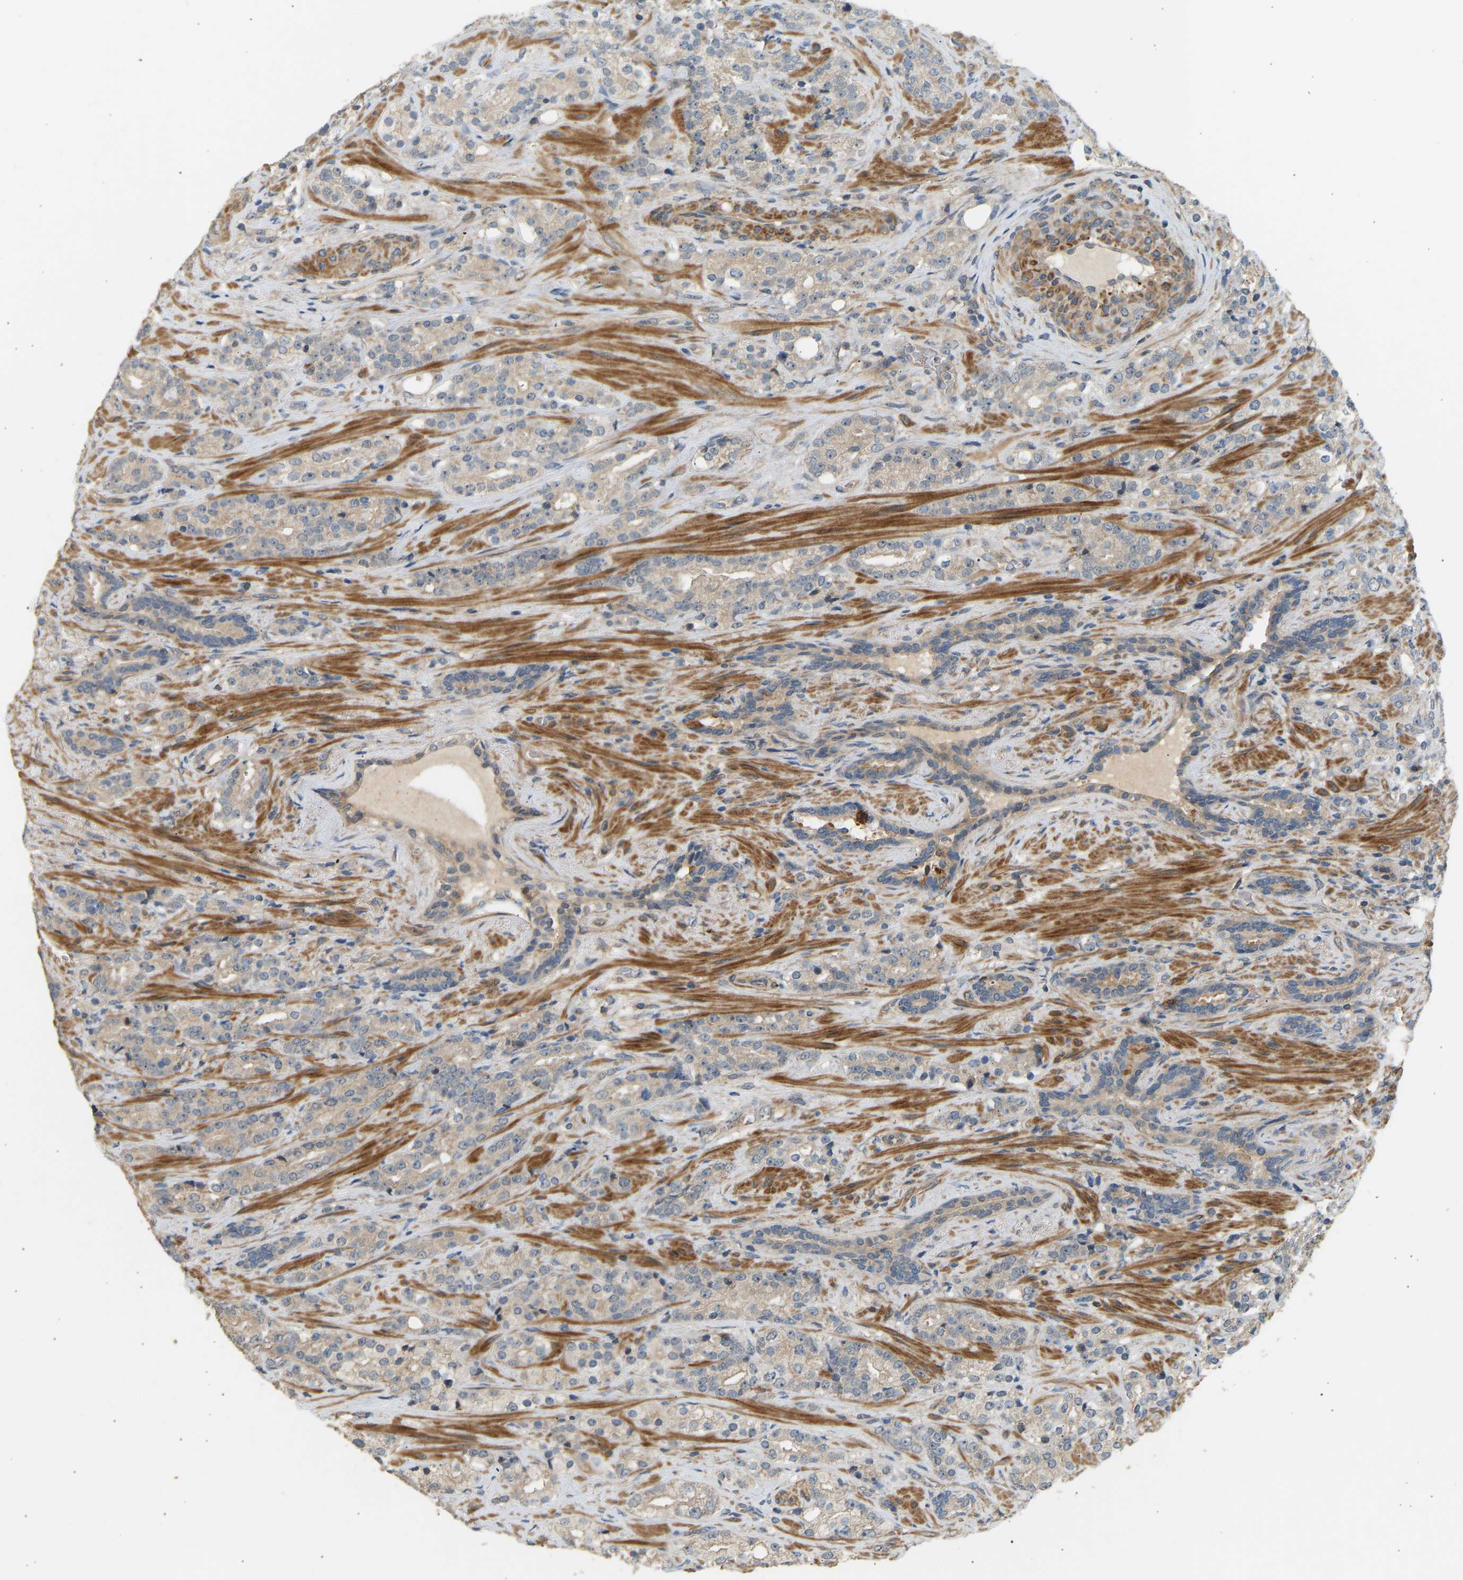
{"staining": {"intensity": "weak", "quantity": "<25%", "location": "cytoplasmic/membranous"}, "tissue": "prostate cancer", "cell_type": "Tumor cells", "image_type": "cancer", "snomed": [{"axis": "morphology", "description": "Adenocarcinoma, High grade"}, {"axis": "topography", "description": "Prostate"}], "caption": "Histopathology image shows no protein staining in tumor cells of prostate cancer (adenocarcinoma (high-grade)) tissue. (DAB immunohistochemistry with hematoxylin counter stain).", "gene": "RGL1", "patient": {"sex": "male", "age": 71}}